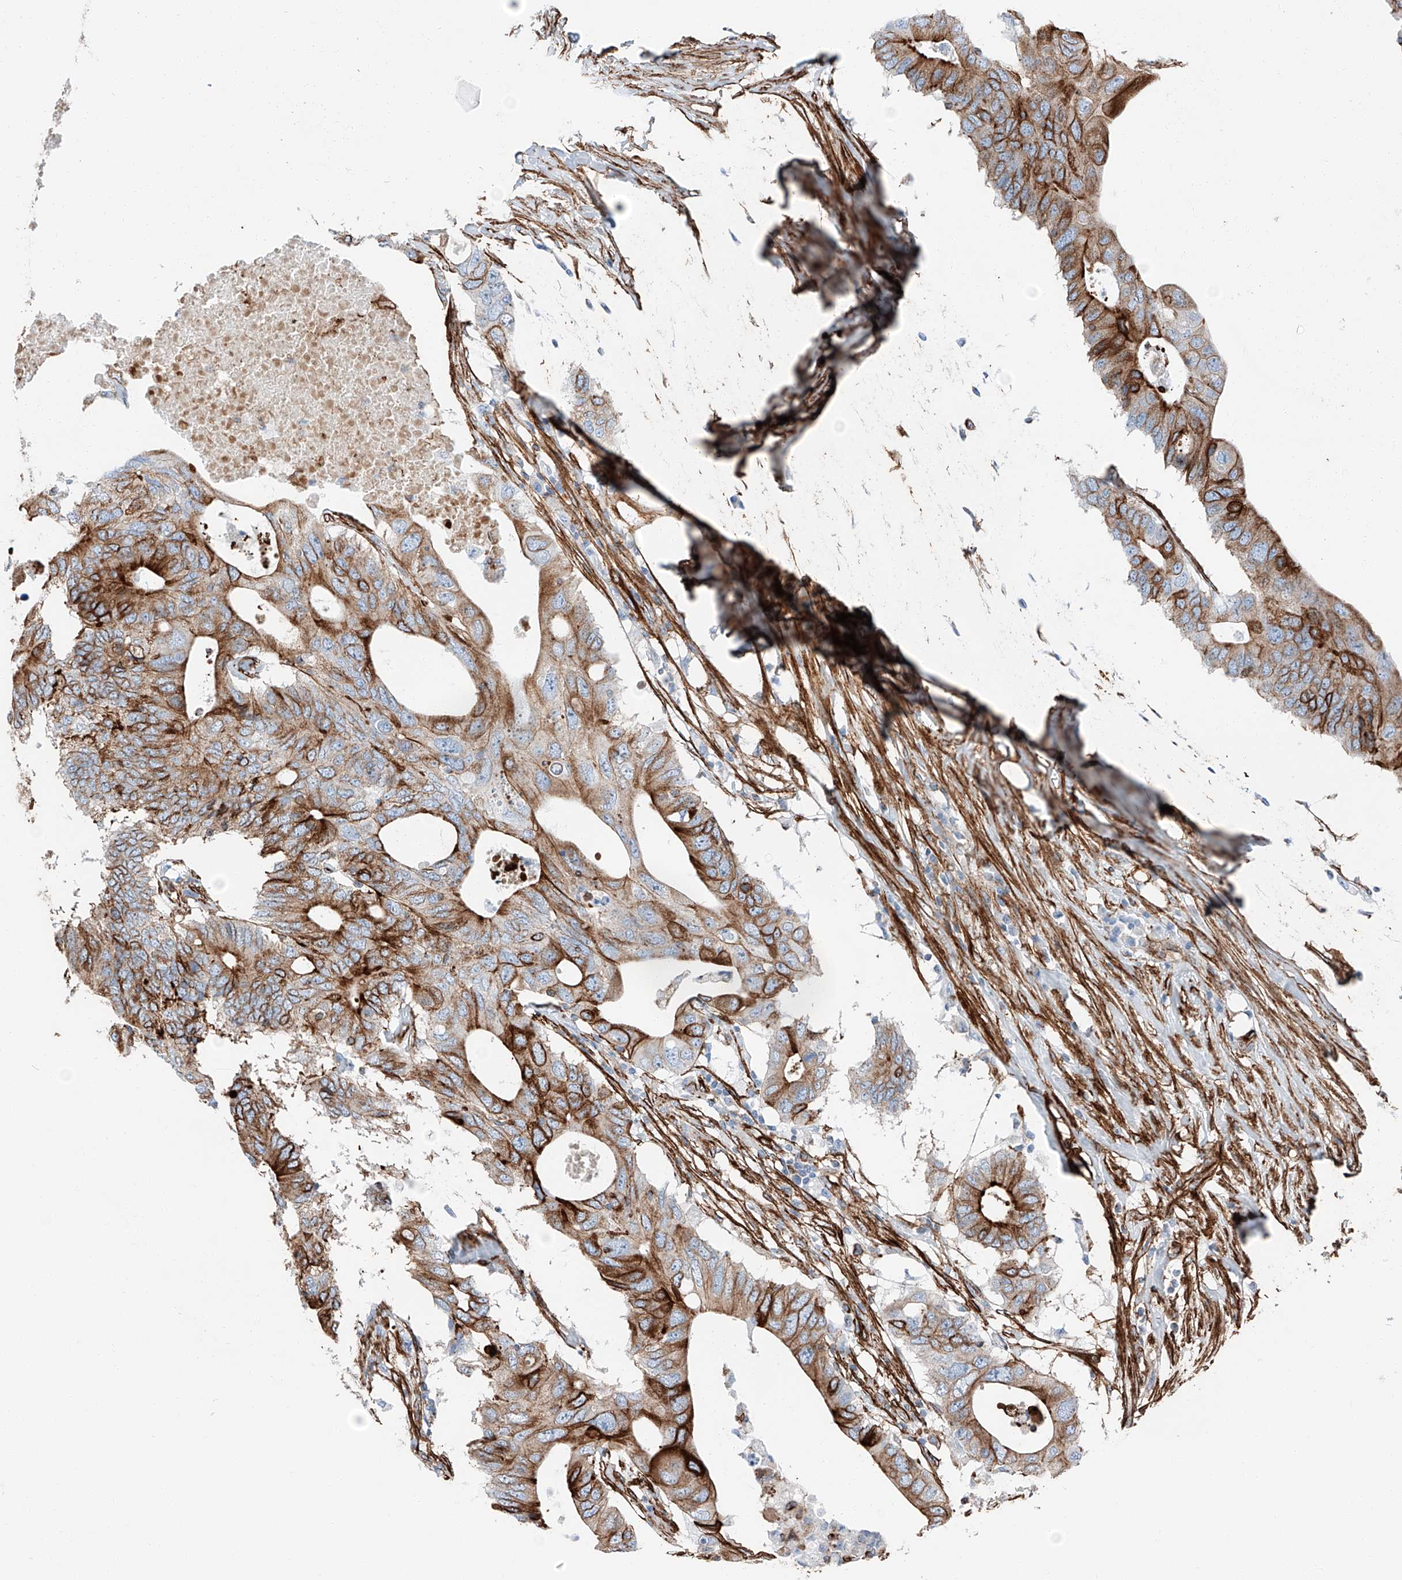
{"staining": {"intensity": "strong", "quantity": "25%-75%", "location": "cytoplasmic/membranous"}, "tissue": "colorectal cancer", "cell_type": "Tumor cells", "image_type": "cancer", "snomed": [{"axis": "morphology", "description": "Adenocarcinoma, NOS"}, {"axis": "topography", "description": "Colon"}], "caption": "IHC (DAB (3,3'-diaminobenzidine)) staining of colorectal adenocarcinoma demonstrates strong cytoplasmic/membranous protein expression in approximately 25%-75% of tumor cells.", "gene": "ZNF804A", "patient": {"sex": "male", "age": 71}}